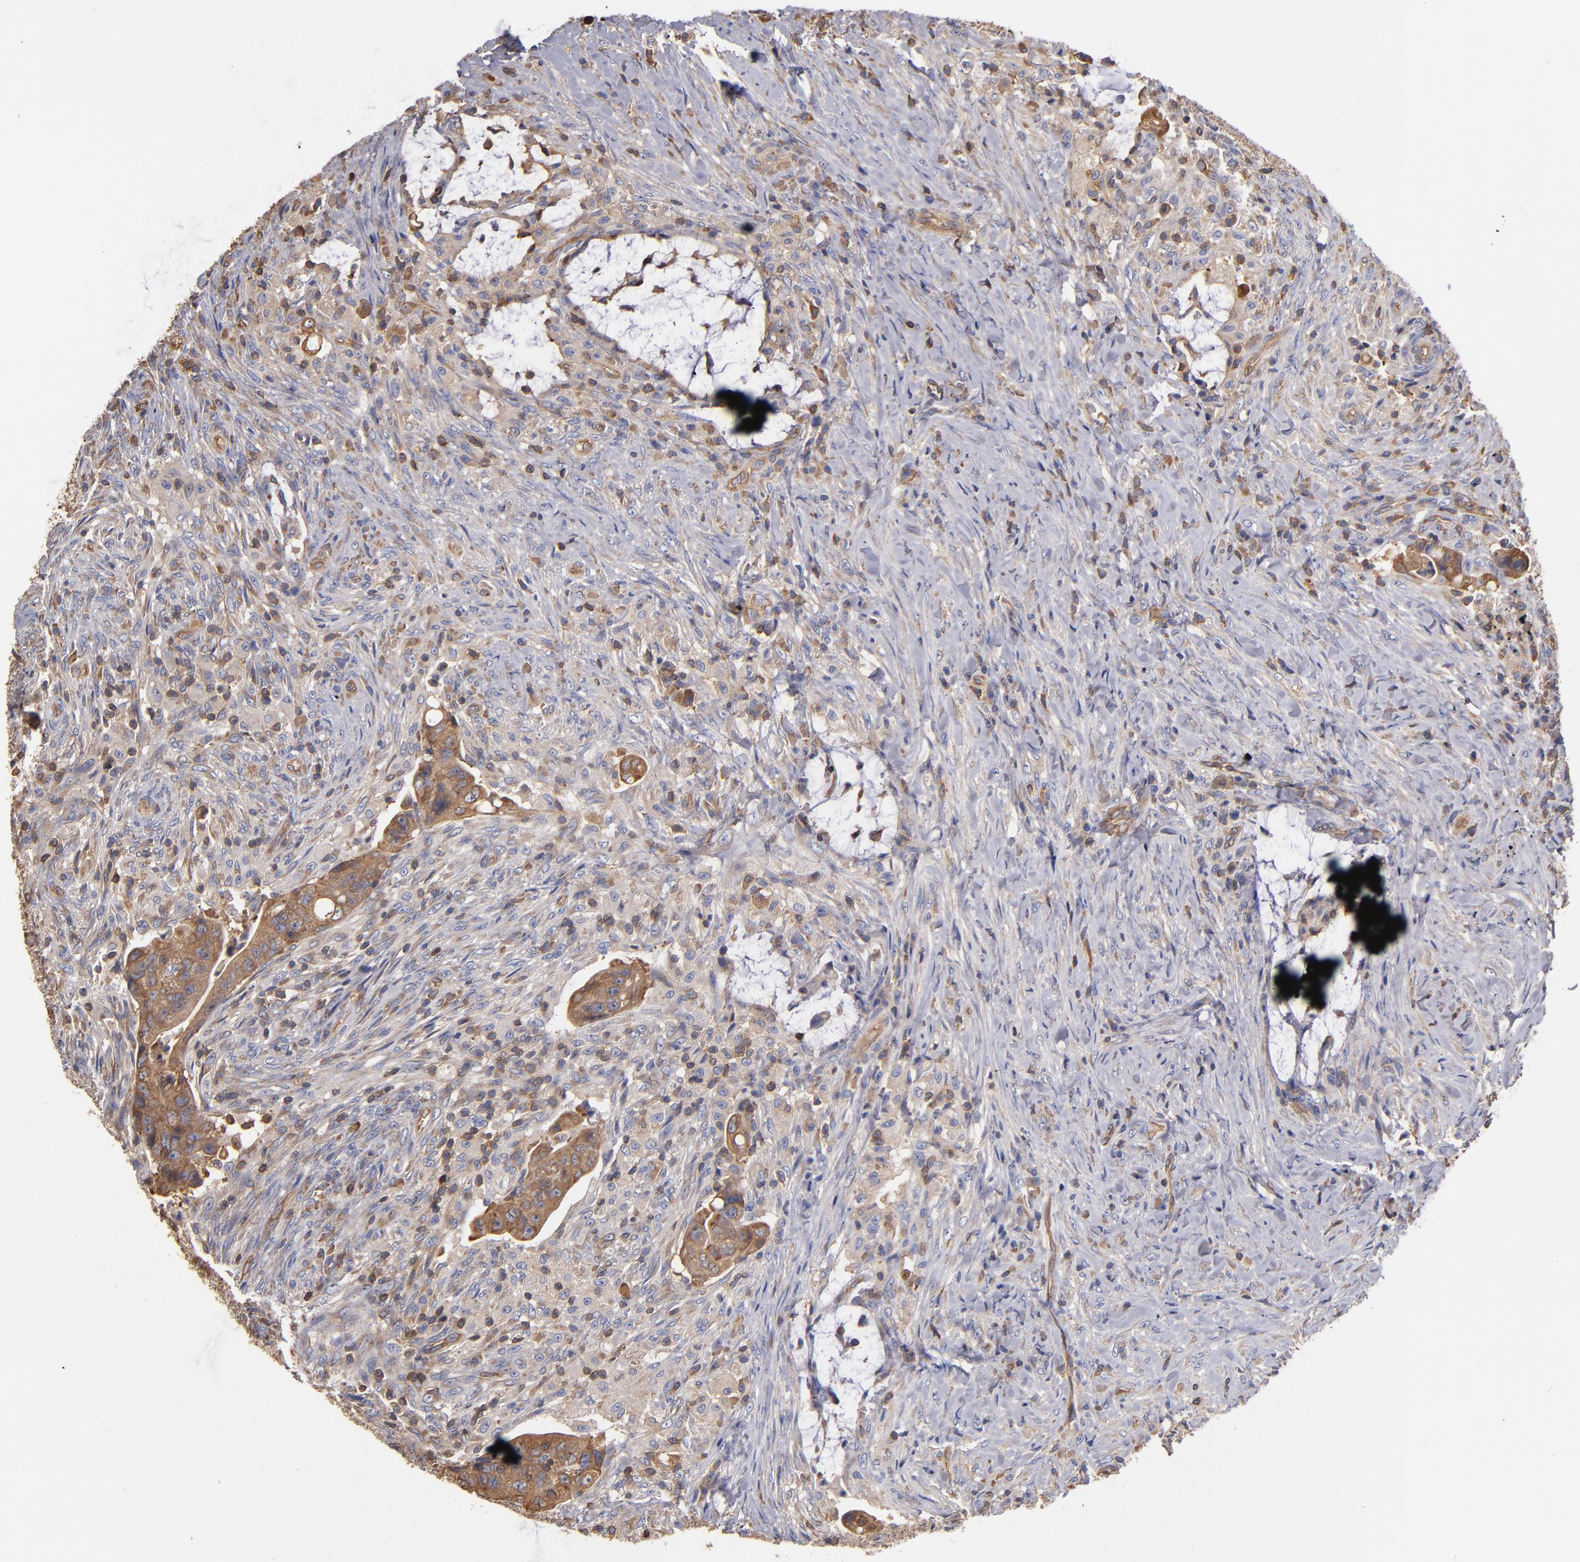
{"staining": {"intensity": "moderate", "quantity": ">75%", "location": "cytoplasmic/membranous"}, "tissue": "colorectal cancer", "cell_type": "Tumor cells", "image_type": "cancer", "snomed": [{"axis": "morphology", "description": "Adenocarcinoma, NOS"}, {"axis": "topography", "description": "Rectum"}], "caption": "Moderate cytoplasmic/membranous protein positivity is identified in approximately >75% of tumor cells in adenocarcinoma (colorectal).", "gene": "ESYT2", "patient": {"sex": "female", "age": 71}}